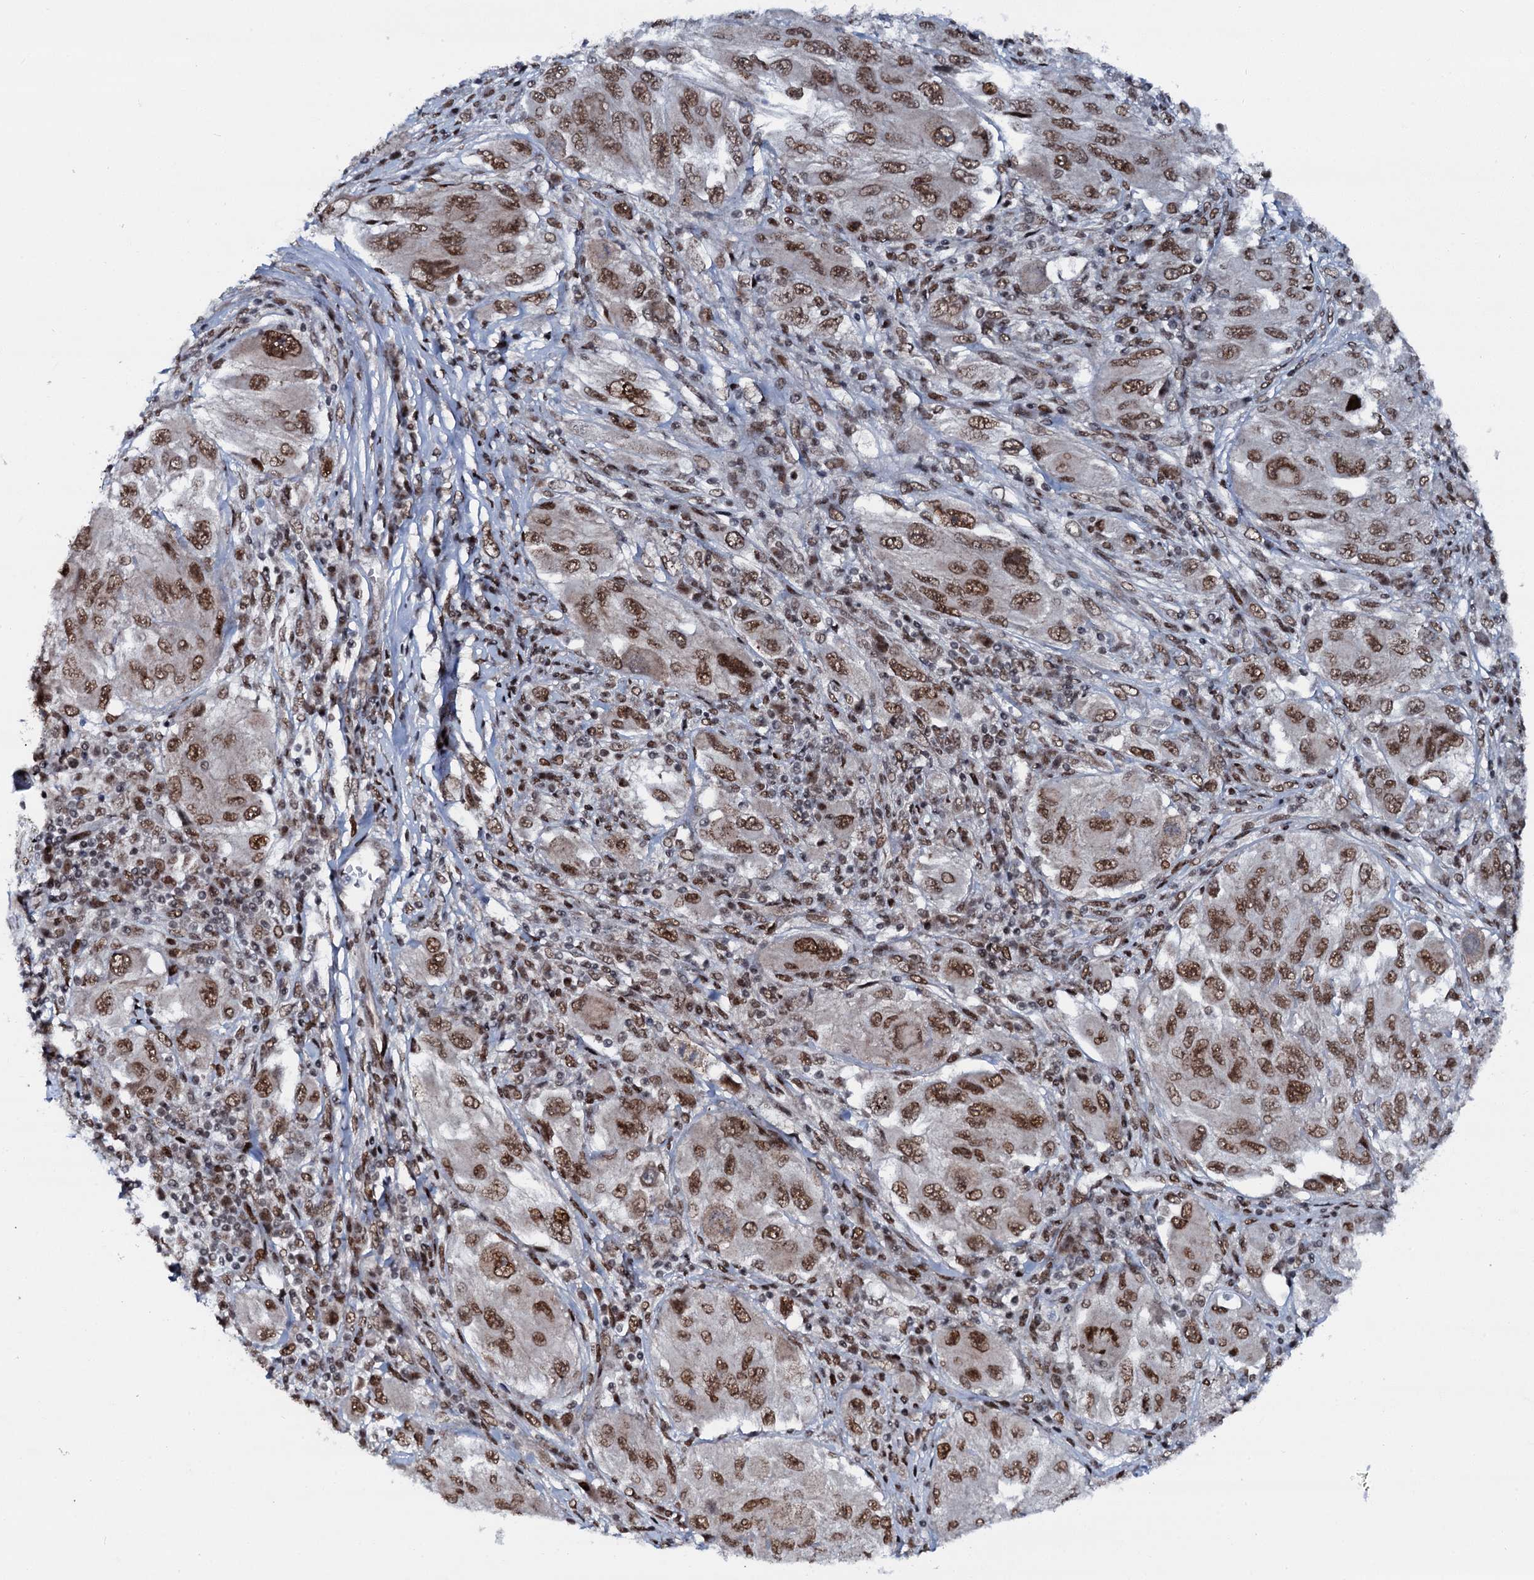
{"staining": {"intensity": "moderate", "quantity": ">75%", "location": "nuclear"}, "tissue": "melanoma", "cell_type": "Tumor cells", "image_type": "cancer", "snomed": [{"axis": "morphology", "description": "Malignant melanoma, NOS"}, {"axis": "topography", "description": "Skin"}], "caption": "Melanoma was stained to show a protein in brown. There is medium levels of moderate nuclear positivity in approximately >75% of tumor cells.", "gene": "RUFY2", "patient": {"sex": "female", "age": 91}}